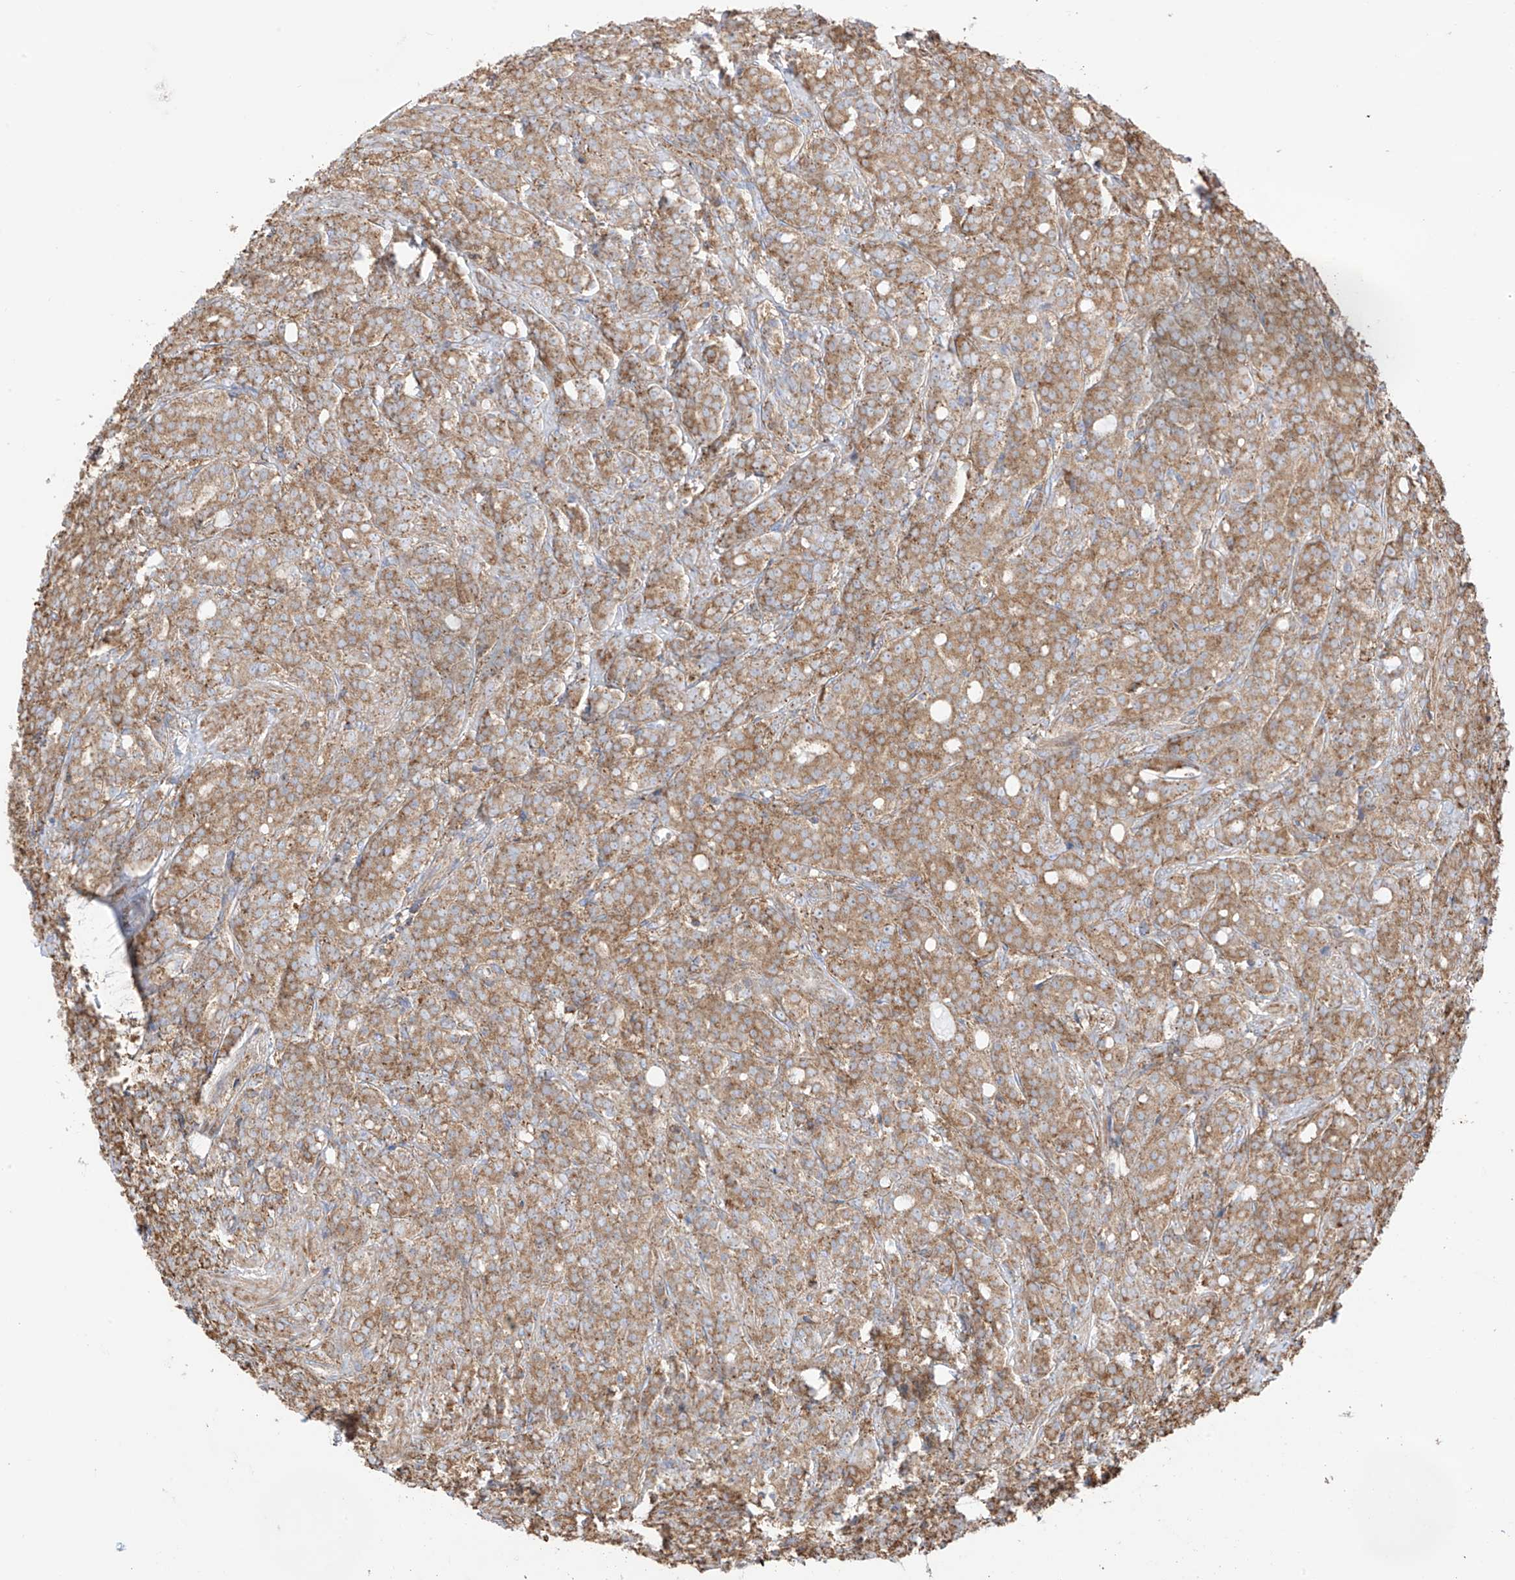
{"staining": {"intensity": "strong", "quantity": ">75%", "location": "cytoplasmic/membranous"}, "tissue": "prostate cancer", "cell_type": "Tumor cells", "image_type": "cancer", "snomed": [{"axis": "morphology", "description": "Adenocarcinoma, High grade"}, {"axis": "topography", "description": "Prostate"}], "caption": "Prostate cancer (high-grade adenocarcinoma) stained with IHC exhibits strong cytoplasmic/membranous expression in approximately >75% of tumor cells.", "gene": "XKR3", "patient": {"sex": "male", "age": 62}}